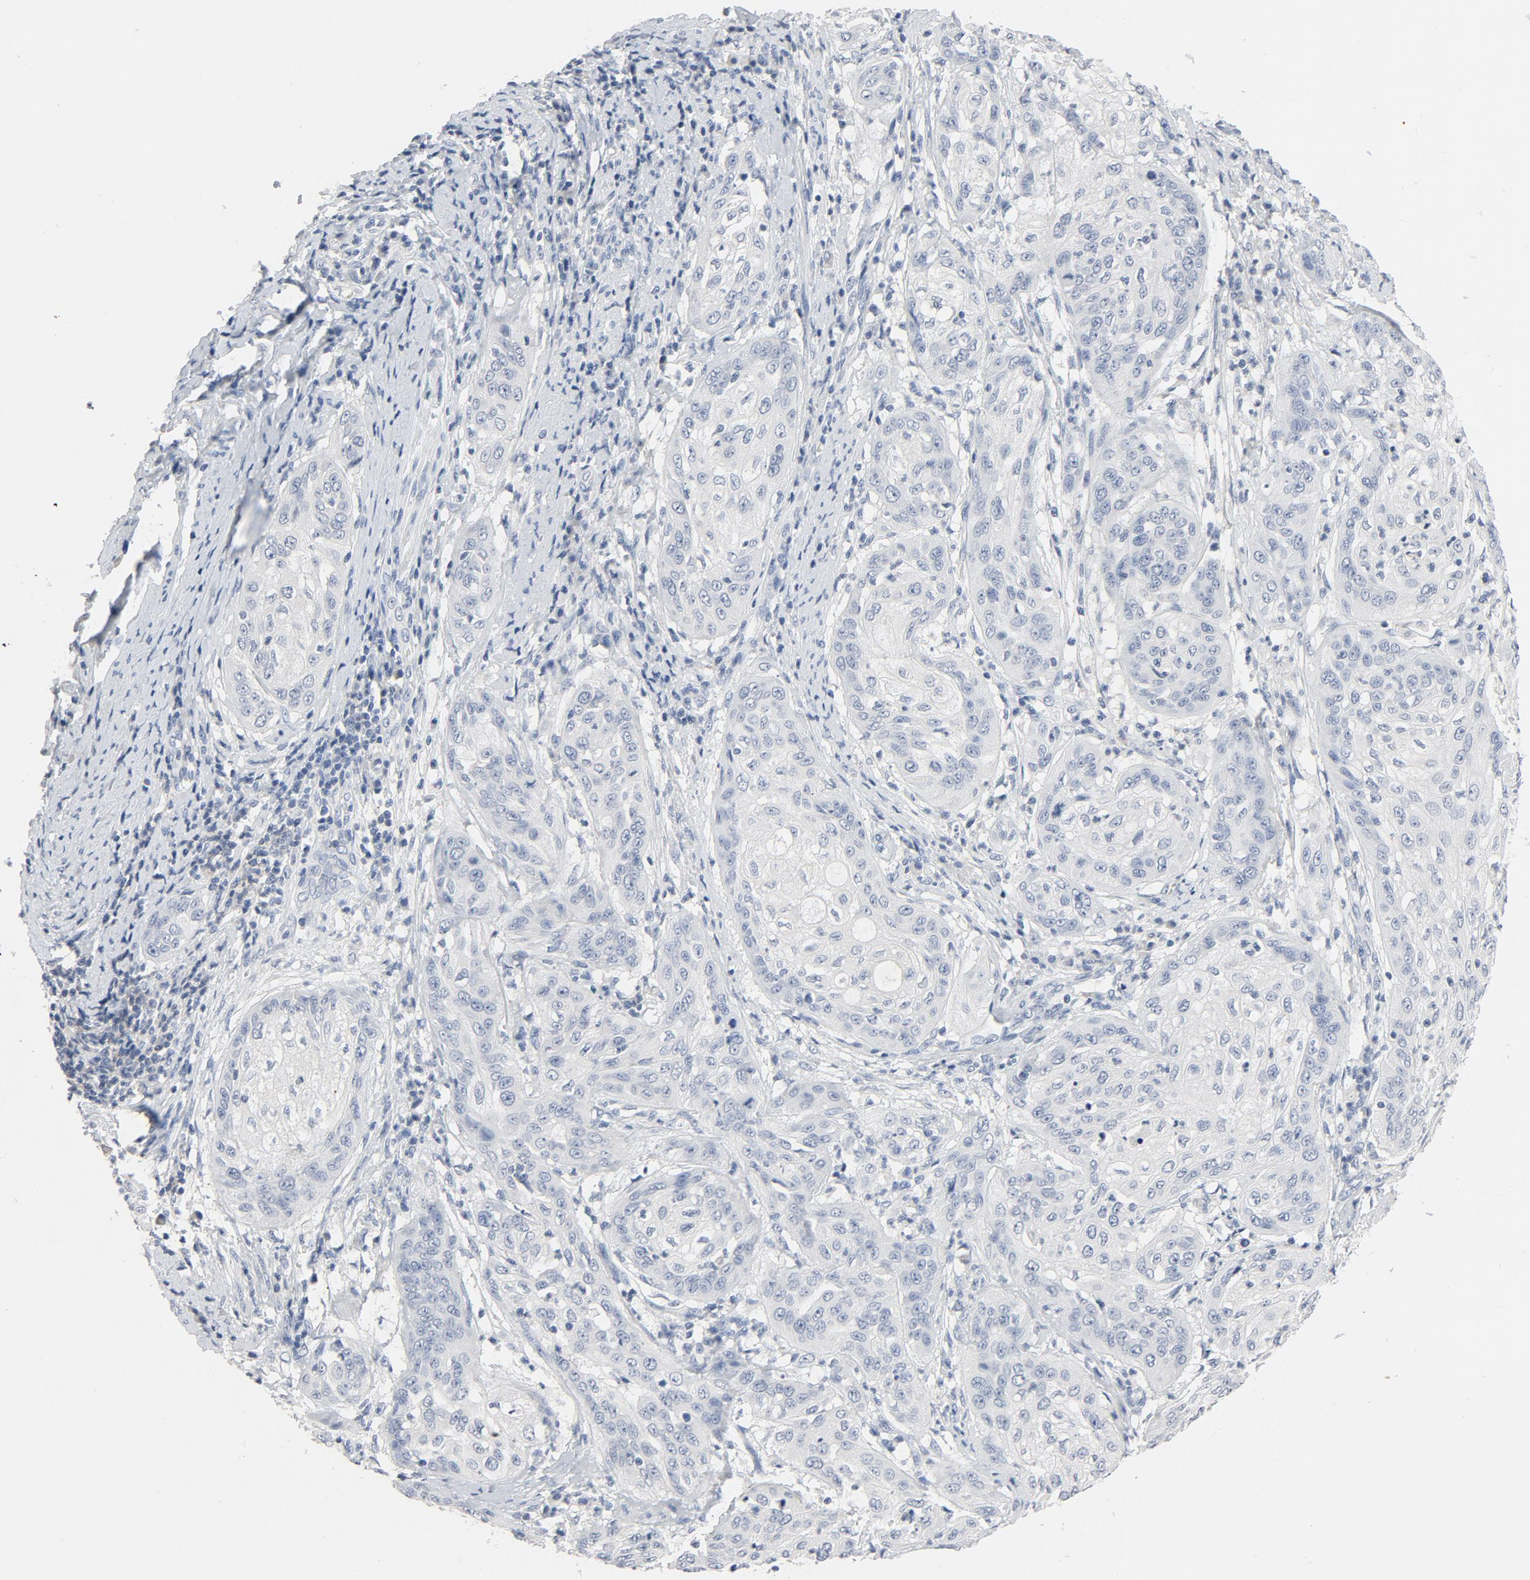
{"staining": {"intensity": "negative", "quantity": "none", "location": "none"}, "tissue": "cervical cancer", "cell_type": "Tumor cells", "image_type": "cancer", "snomed": [{"axis": "morphology", "description": "Squamous cell carcinoma, NOS"}, {"axis": "topography", "description": "Cervix"}], "caption": "Immunohistochemical staining of cervical squamous cell carcinoma shows no significant staining in tumor cells.", "gene": "ZCCHC13", "patient": {"sex": "female", "age": 41}}